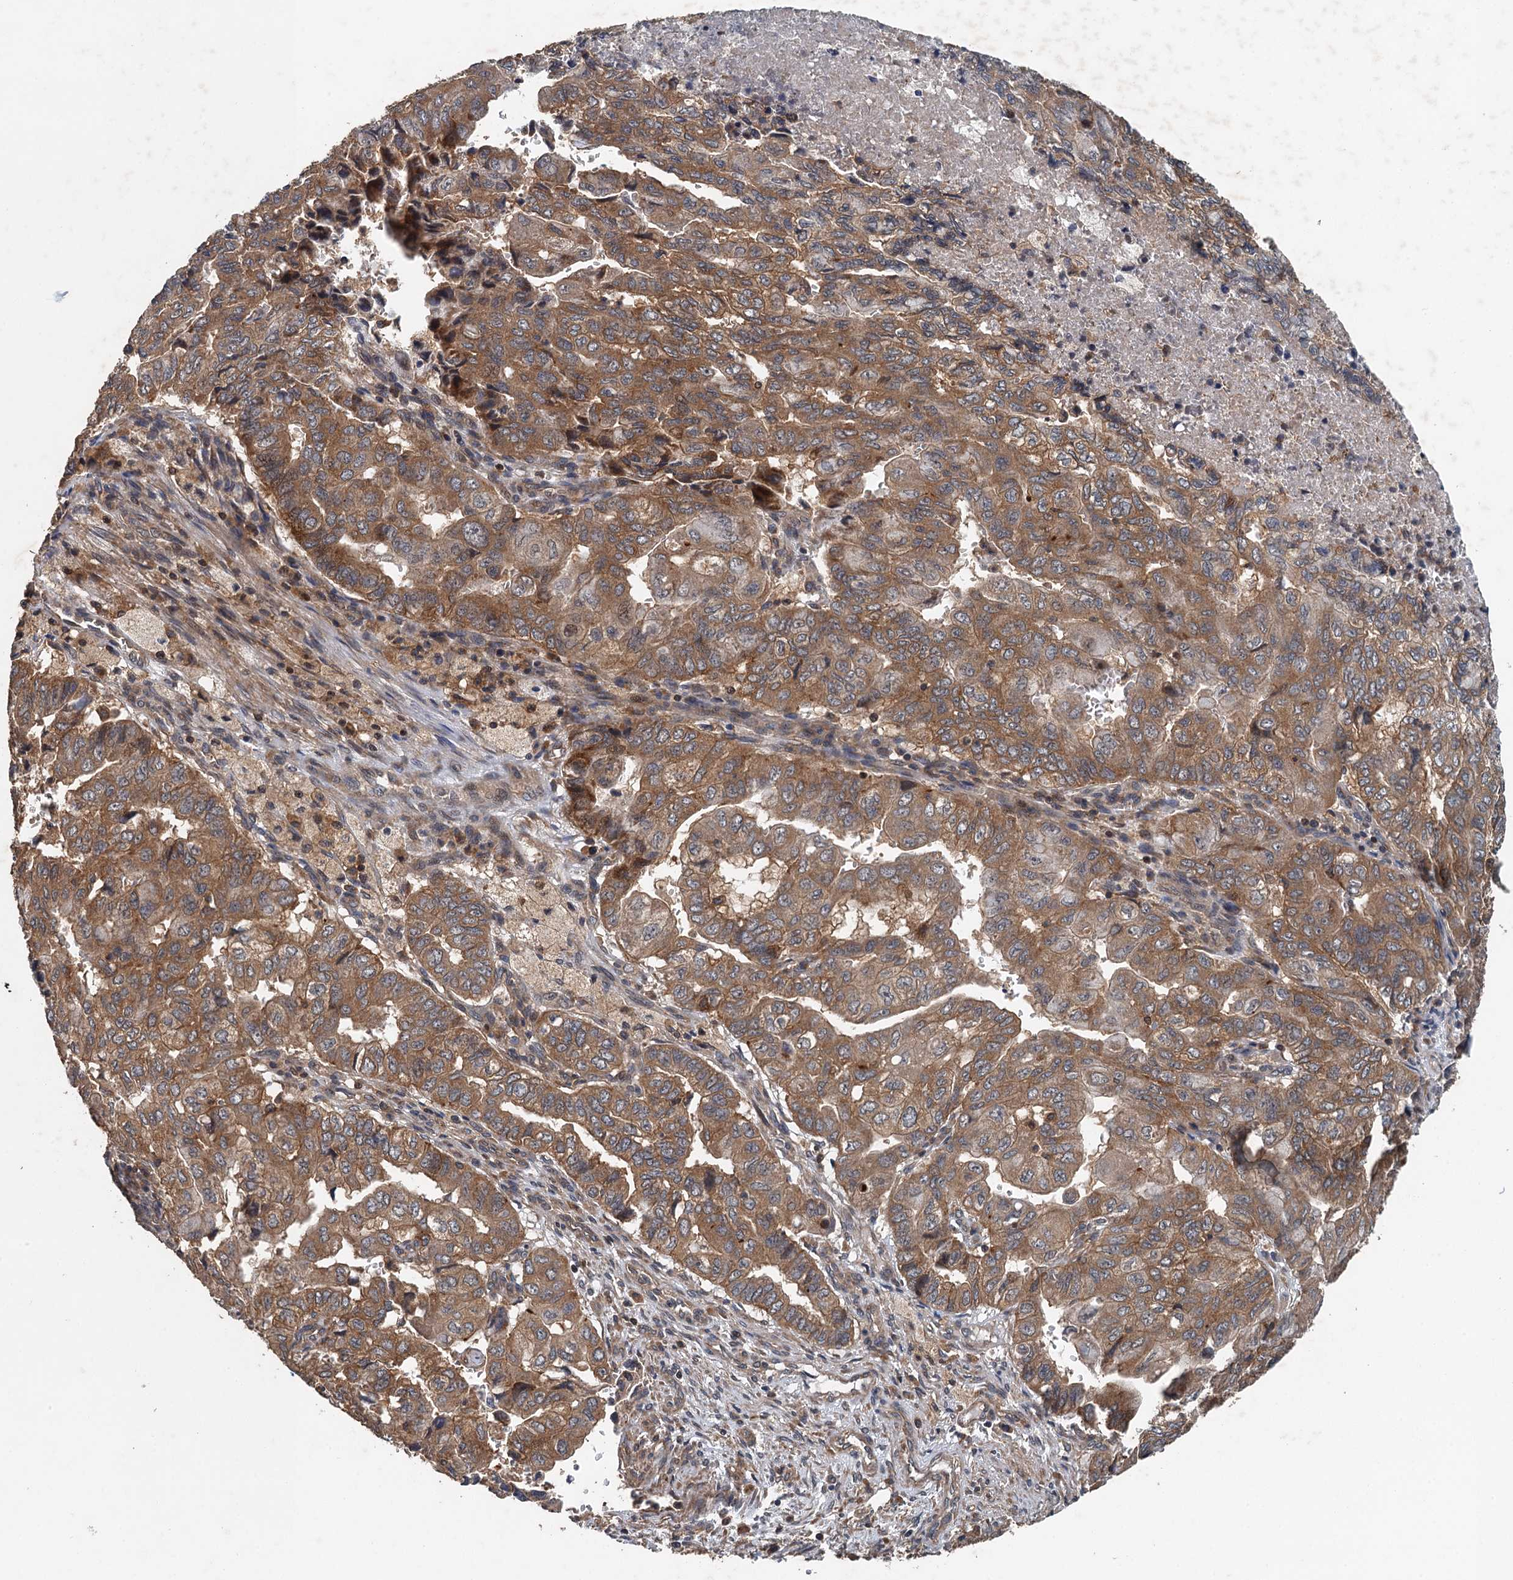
{"staining": {"intensity": "moderate", "quantity": ">75%", "location": "cytoplasmic/membranous"}, "tissue": "pancreatic cancer", "cell_type": "Tumor cells", "image_type": "cancer", "snomed": [{"axis": "morphology", "description": "Adenocarcinoma, NOS"}, {"axis": "topography", "description": "Pancreas"}], "caption": "DAB (3,3'-diaminobenzidine) immunohistochemical staining of adenocarcinoma (pancreatic) exhibits moderate cytoplasmic/membranous protein expression in about >75% of tumor cells. (DAB (3,3'-diaminobenzidine) IHC with brightfield microscopy, high magnification).", "gene": "BORCS5", "patient": {"sex": "male", "age": 51}}